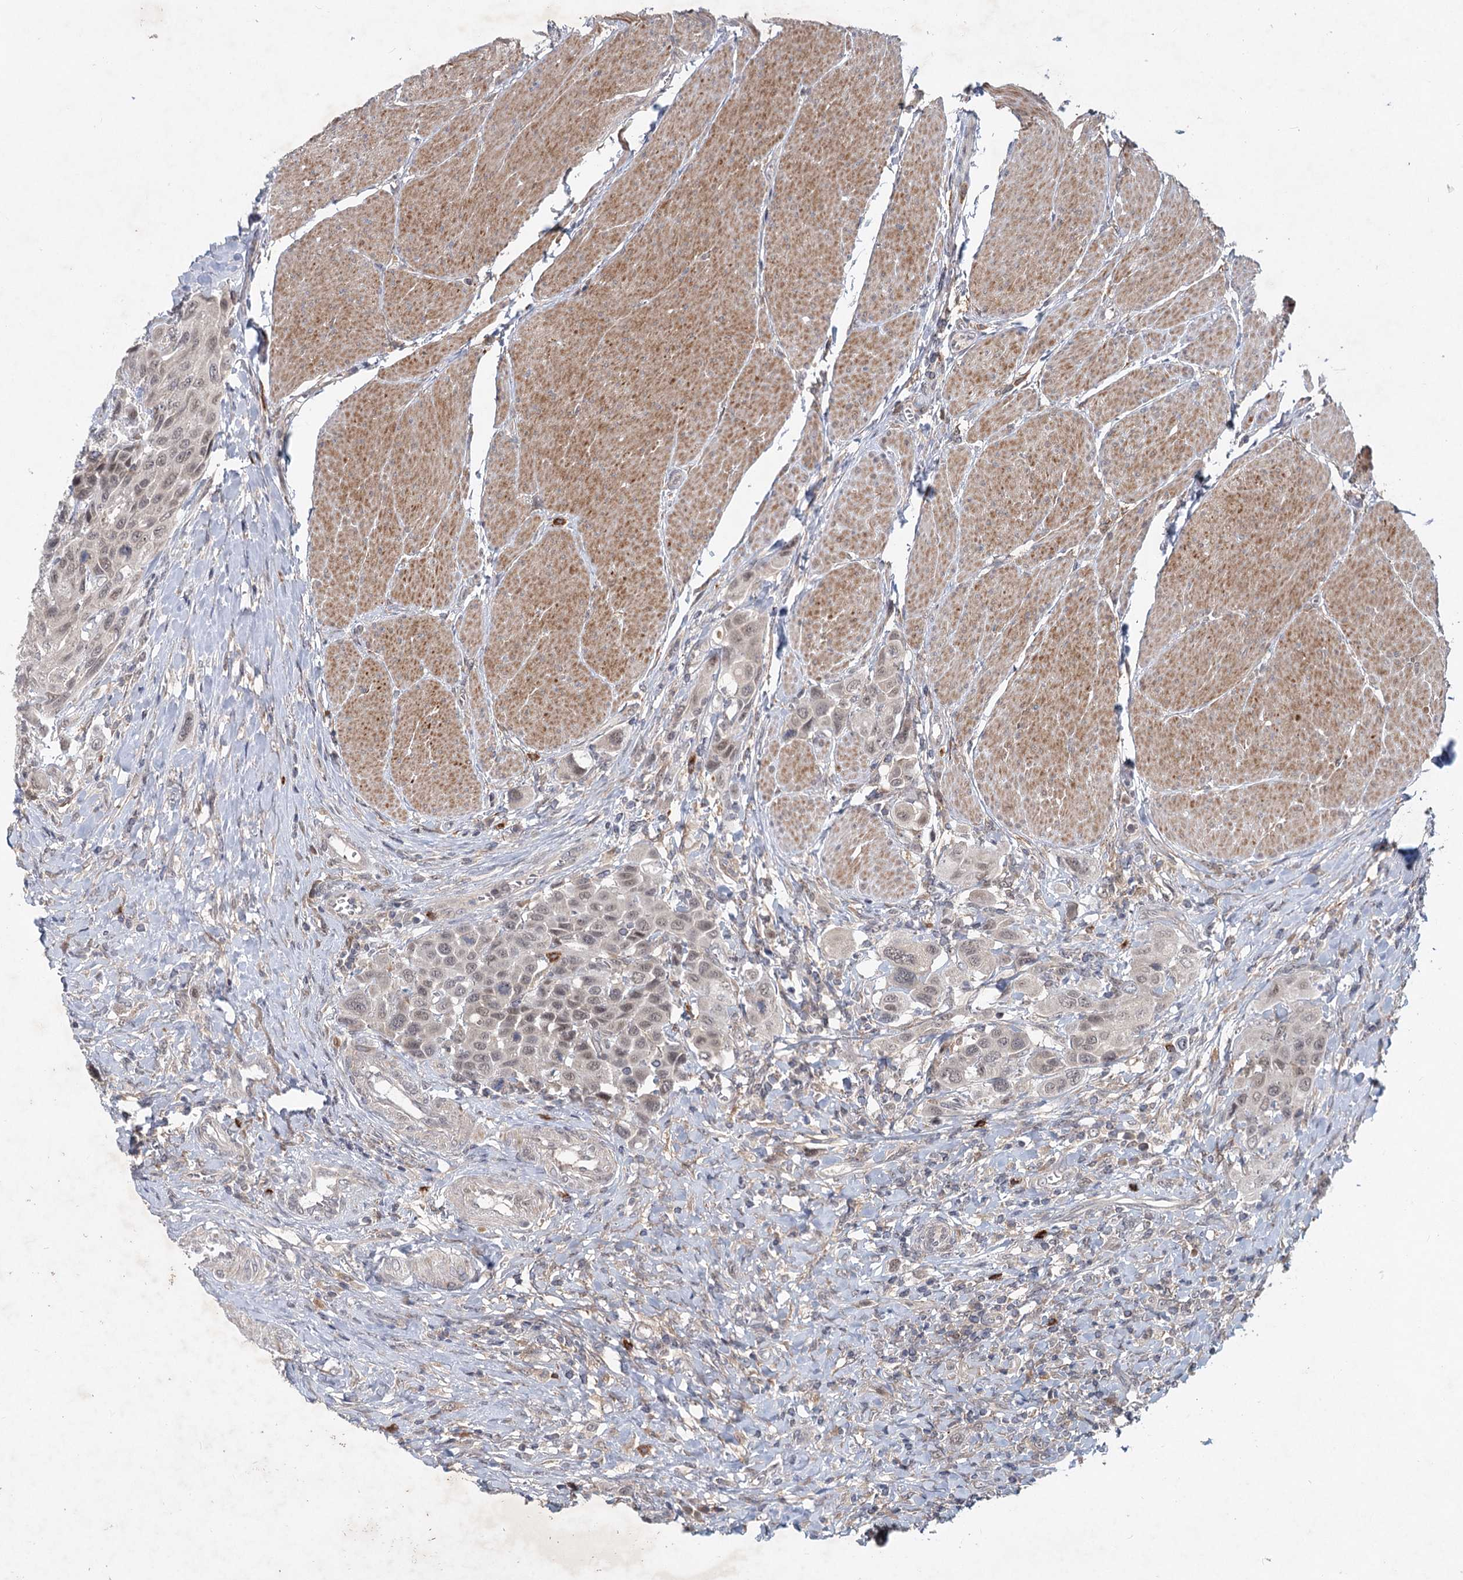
{"staining": {"intensity": "weak", "quantity": ">75%", "location": "nuclear"}, "tissue": "urothelial cancer", "cell_type": "Tumor cells", "image_type": "cancer", "snomed": [{"axis": "morphology", "description": "Urothelial carcinoma, High grade"}, {"axis": "topography", "description": "Urinary bladder"}], "caption": "IHC micrograph of urothelial cancer stained for a protein (brown), which displays low levels of weak nuclear staining in approximately >75% of tumor cells.", "gene": "AP3B1", "patient": {"sex": "male", "age": 50}}